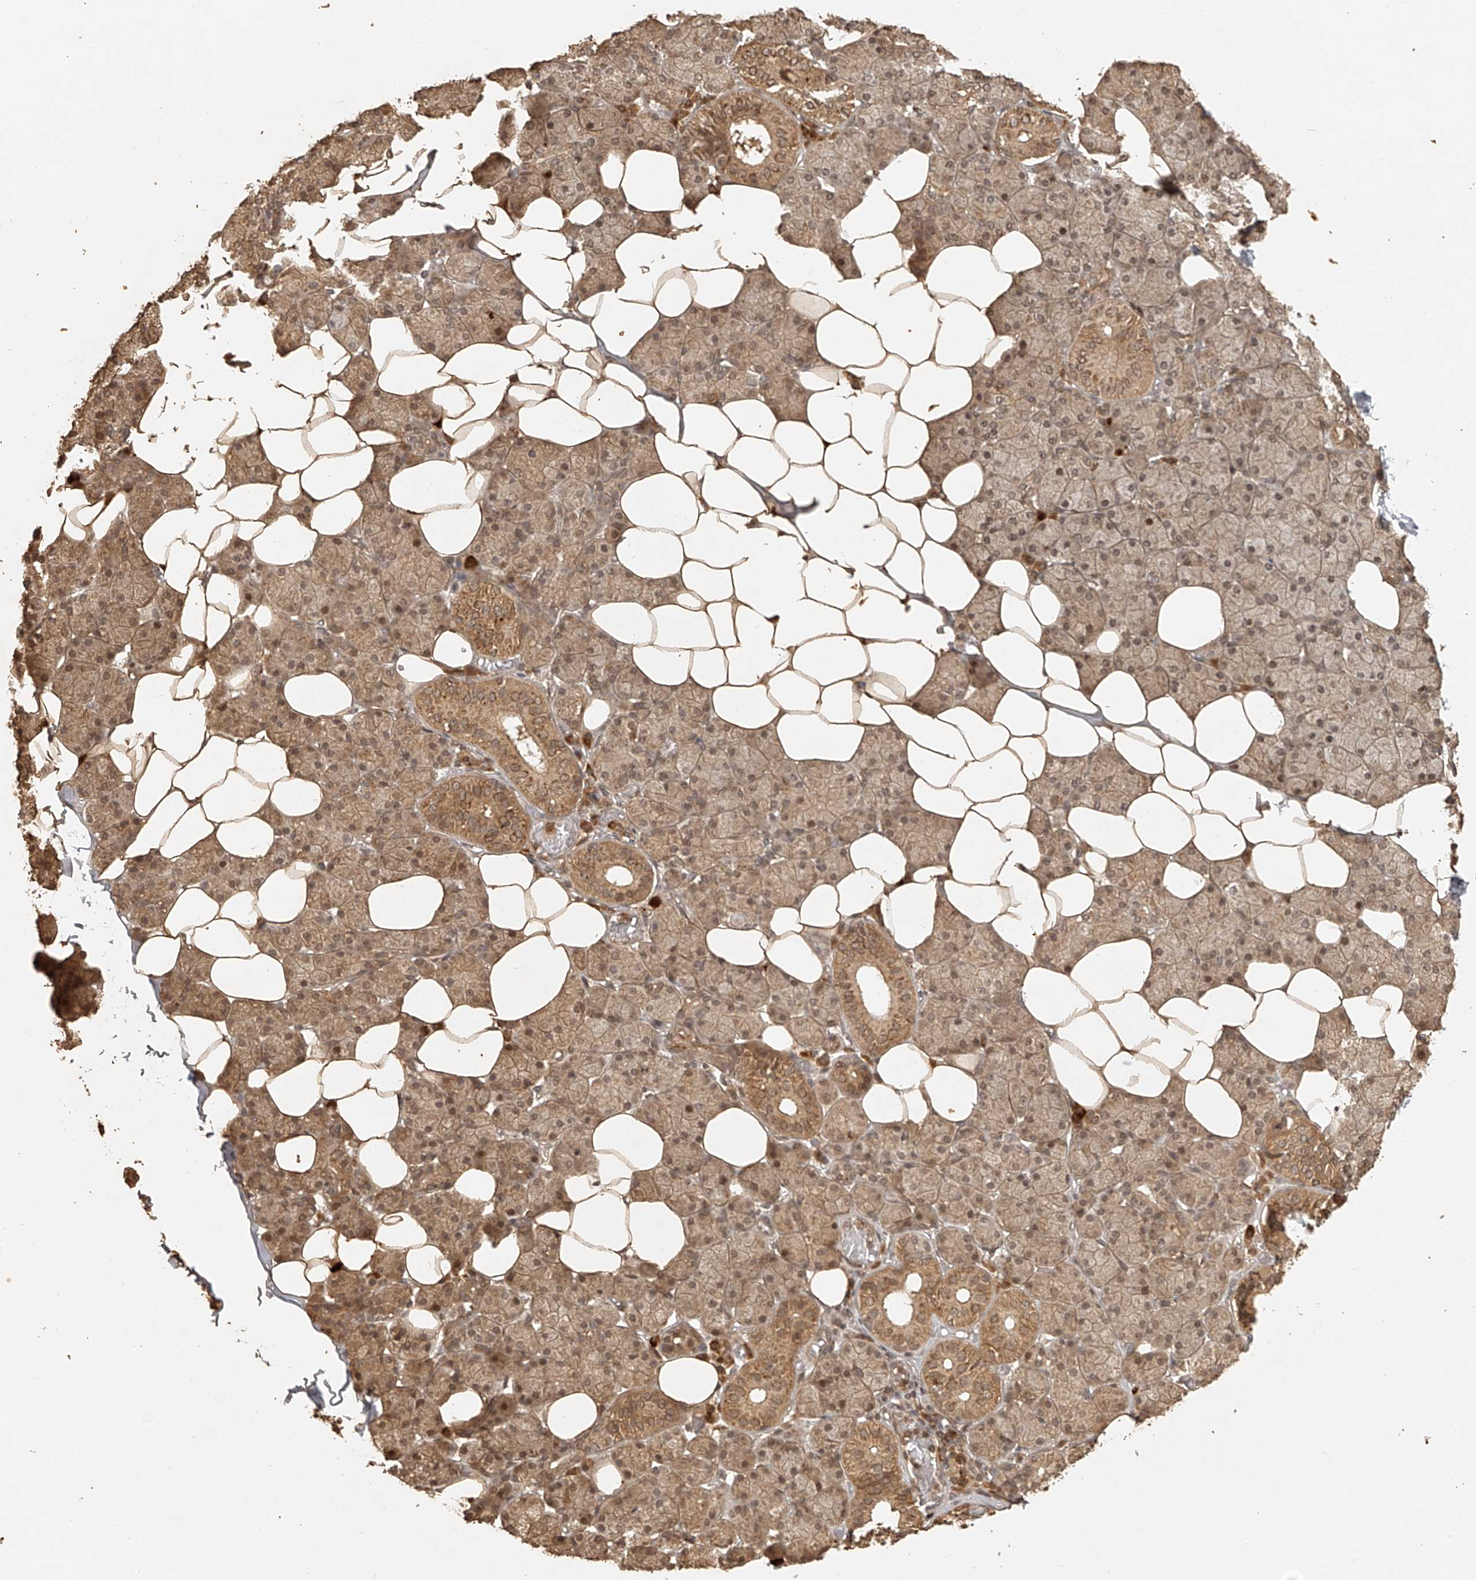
{"staining": {"intensity": "moderate", "quantity": ">75%", "location": "cytoplasmic/membranous"}, "tissue": "salivary gland", "cell_type": "Glandular cells", "image_type": "normal", "snomed": [{"axis": "morphology", "description": "Normal tissue, NOS"}, {"axis": "topography", "description": "Salivary gland"}], "caption": "This micrograph demonstrates normal salivary gland stained with immunohistochemistry (IHC) to label a protein in brown. The cytoplasmic/membranous of glandular cells show moderate positivity for the protein. Nuclei are counter-stained blue.", "gene": "BCL2L11", "patient": {"sex": "female", "age": 33}}